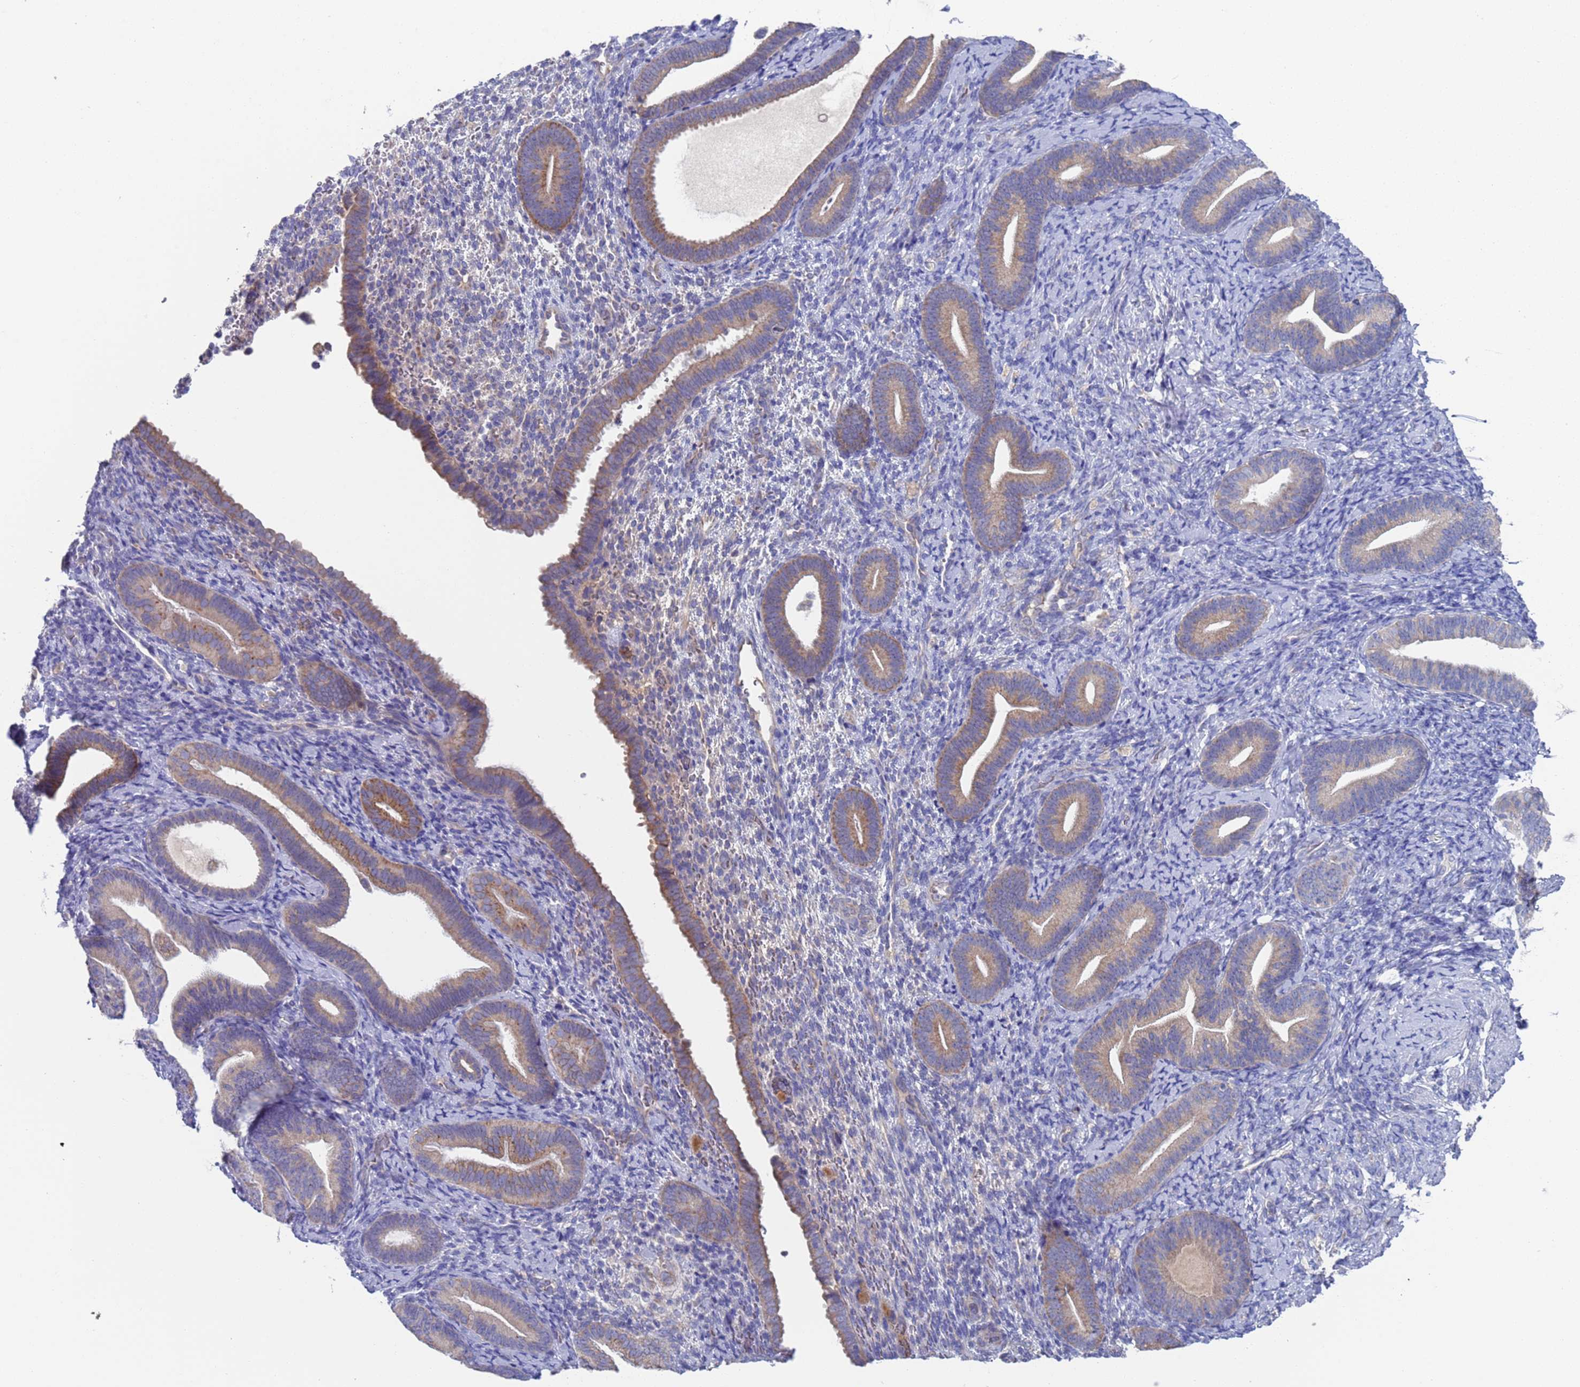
{"staining": {"intensity": "negative", "quantity": "none", "location": "none"}, "tissue": "endometrium", "cell_type": "Cells in endometrial stroma", "image_type": "normal", "snomed": [{"axis": "morphology", "description": "Normal tissue, NOS"}, {"axis": "topography", "description": "Endometrium"}], "caption": "Cells in endometrial stroma show no significant staining in benign endometrium.", "gene": "PET117", "patient": {"sex": "female", "age": 65}}